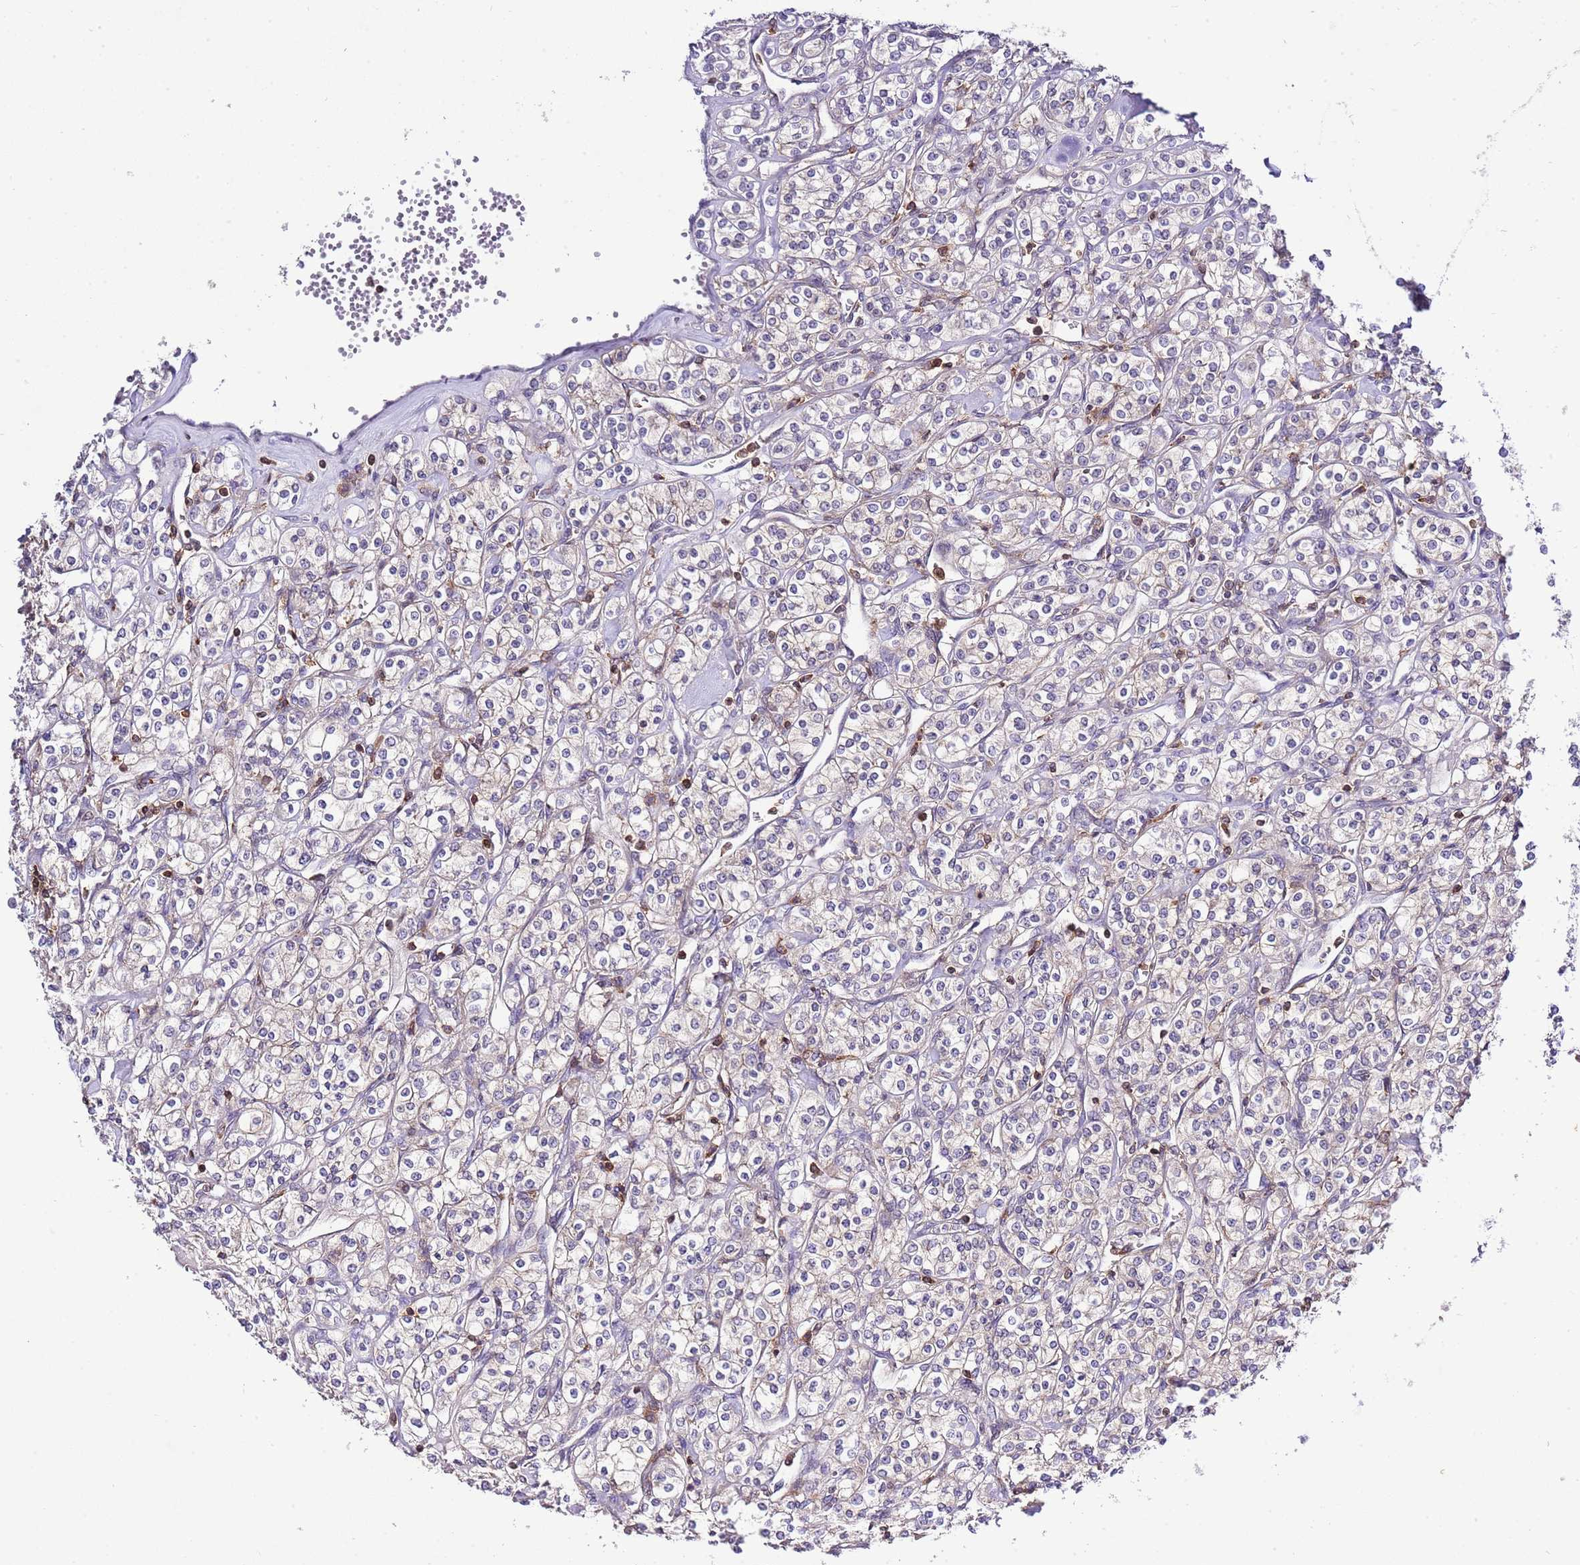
{"staining": {"intensity": "negative", "quantity": "none", "location": "none"}, "tissue": "renal cancer", "cell_type": "Tumor cells", "image_type": "cancer", "snomed": [{"axis": "morphology", "description": "Adenocarcinoma, NOS"}, {"axis": "topography", "description": "Kidney"}], "caption": "Human renal cancer stained for a protein using immunohistochemistry displays no staining in tumor cells.", "gene": "EFHD1", "patient": {"sex": "male", "age": 77}}